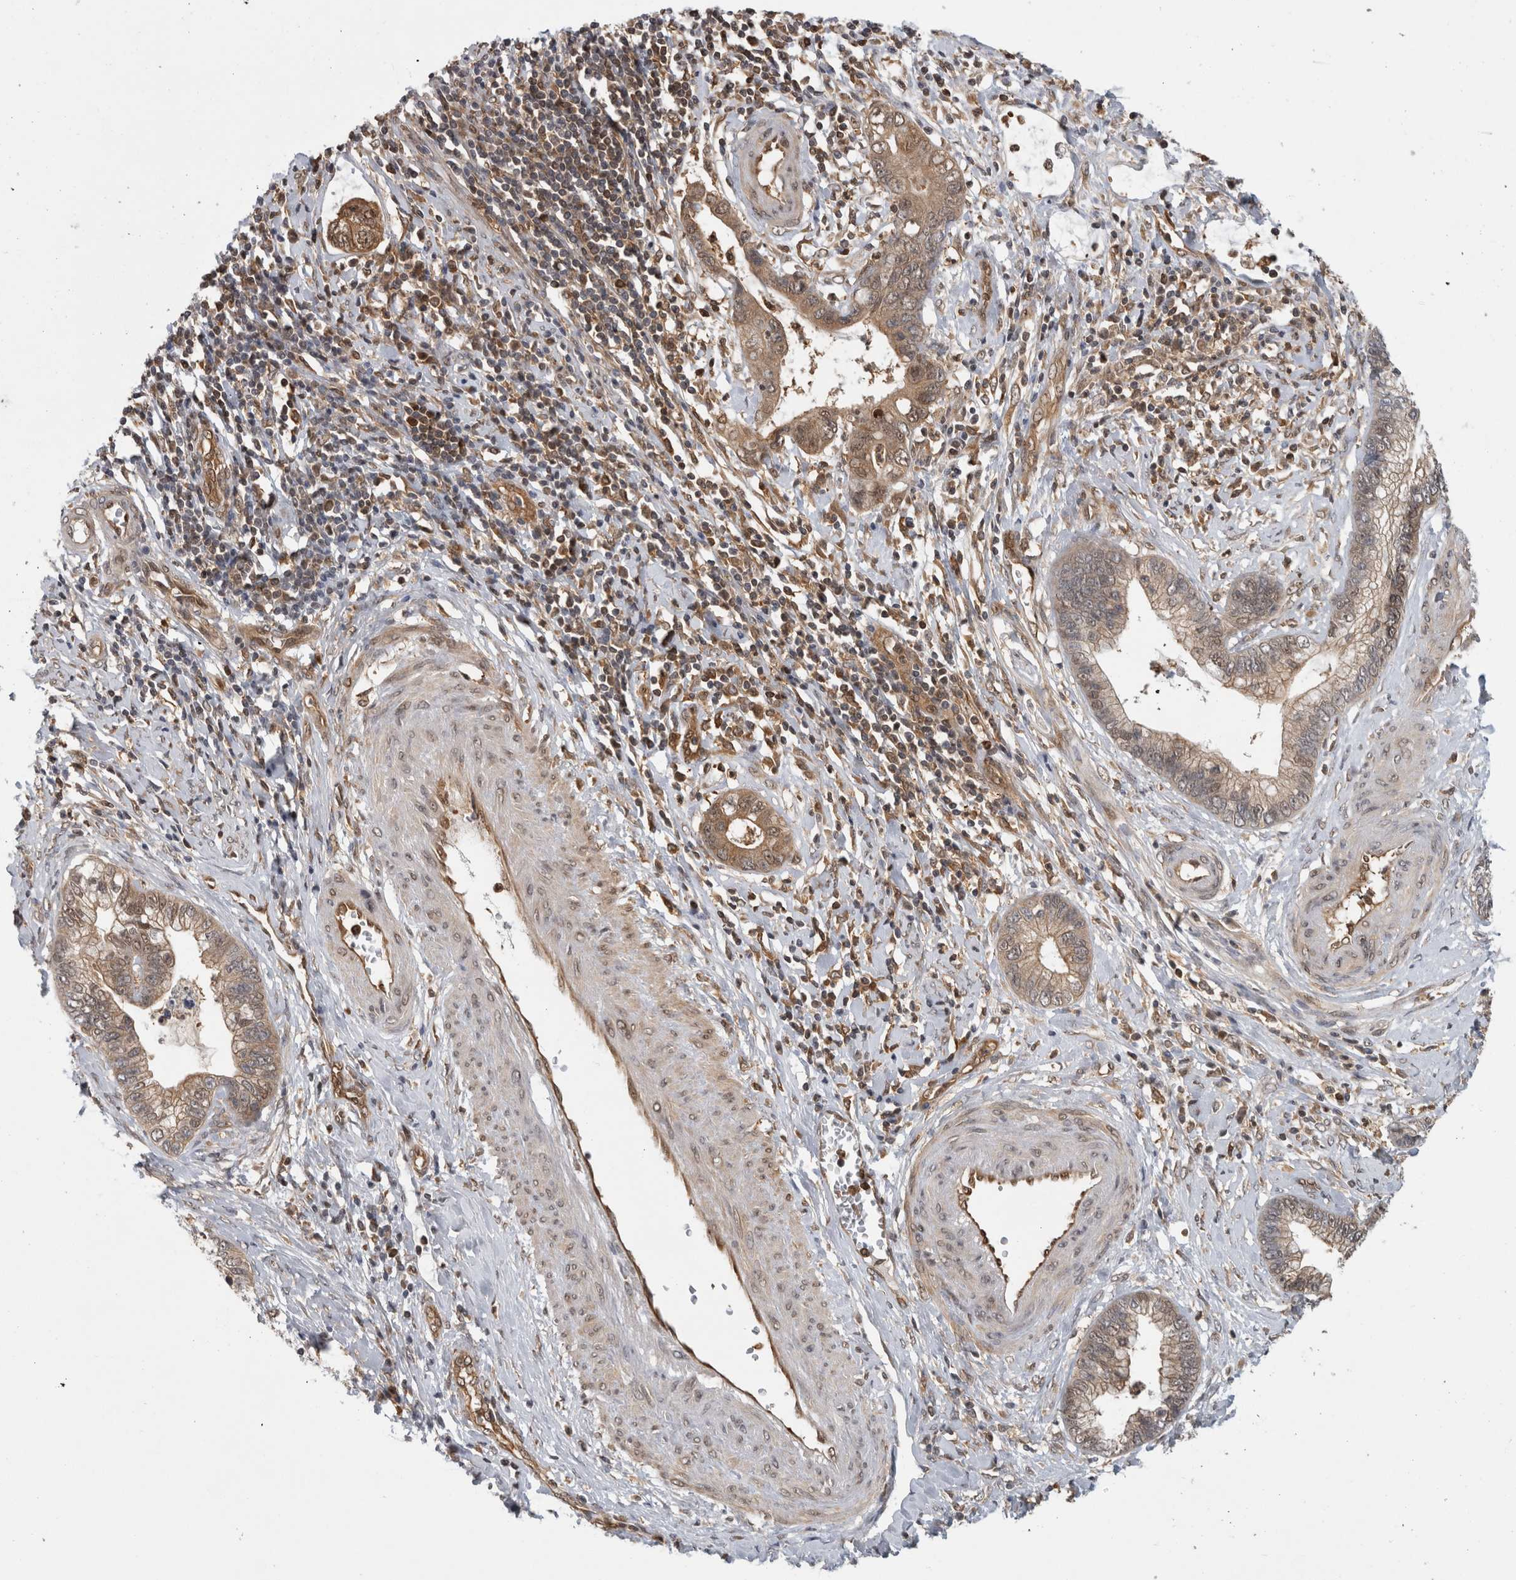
{"staining": {"intensity": "weak", "quantity": ">75%", "location": "cytoplasmic/membranous"}, "tissue": "cervical cancer", "cell_type": "Tumor cells", "image_type": "cancer", "snomed": [{"axis": "morphology", "description": "Adenocarcinoma, NOS"}, {"axis": "topography", "description": "Cervix"}], "caption": "A high-resolution photomicrograph shows IHC staining of cervical cancer (adenocarcinoma), which exhibits weak cytoplasmic/membranous positivity in about >75% of tumor cells. (DAB = brown stain, brightfield microscopy at high magnification).", "gene": "ASTN2", "patient": {"sex": "female", "age": 44}}